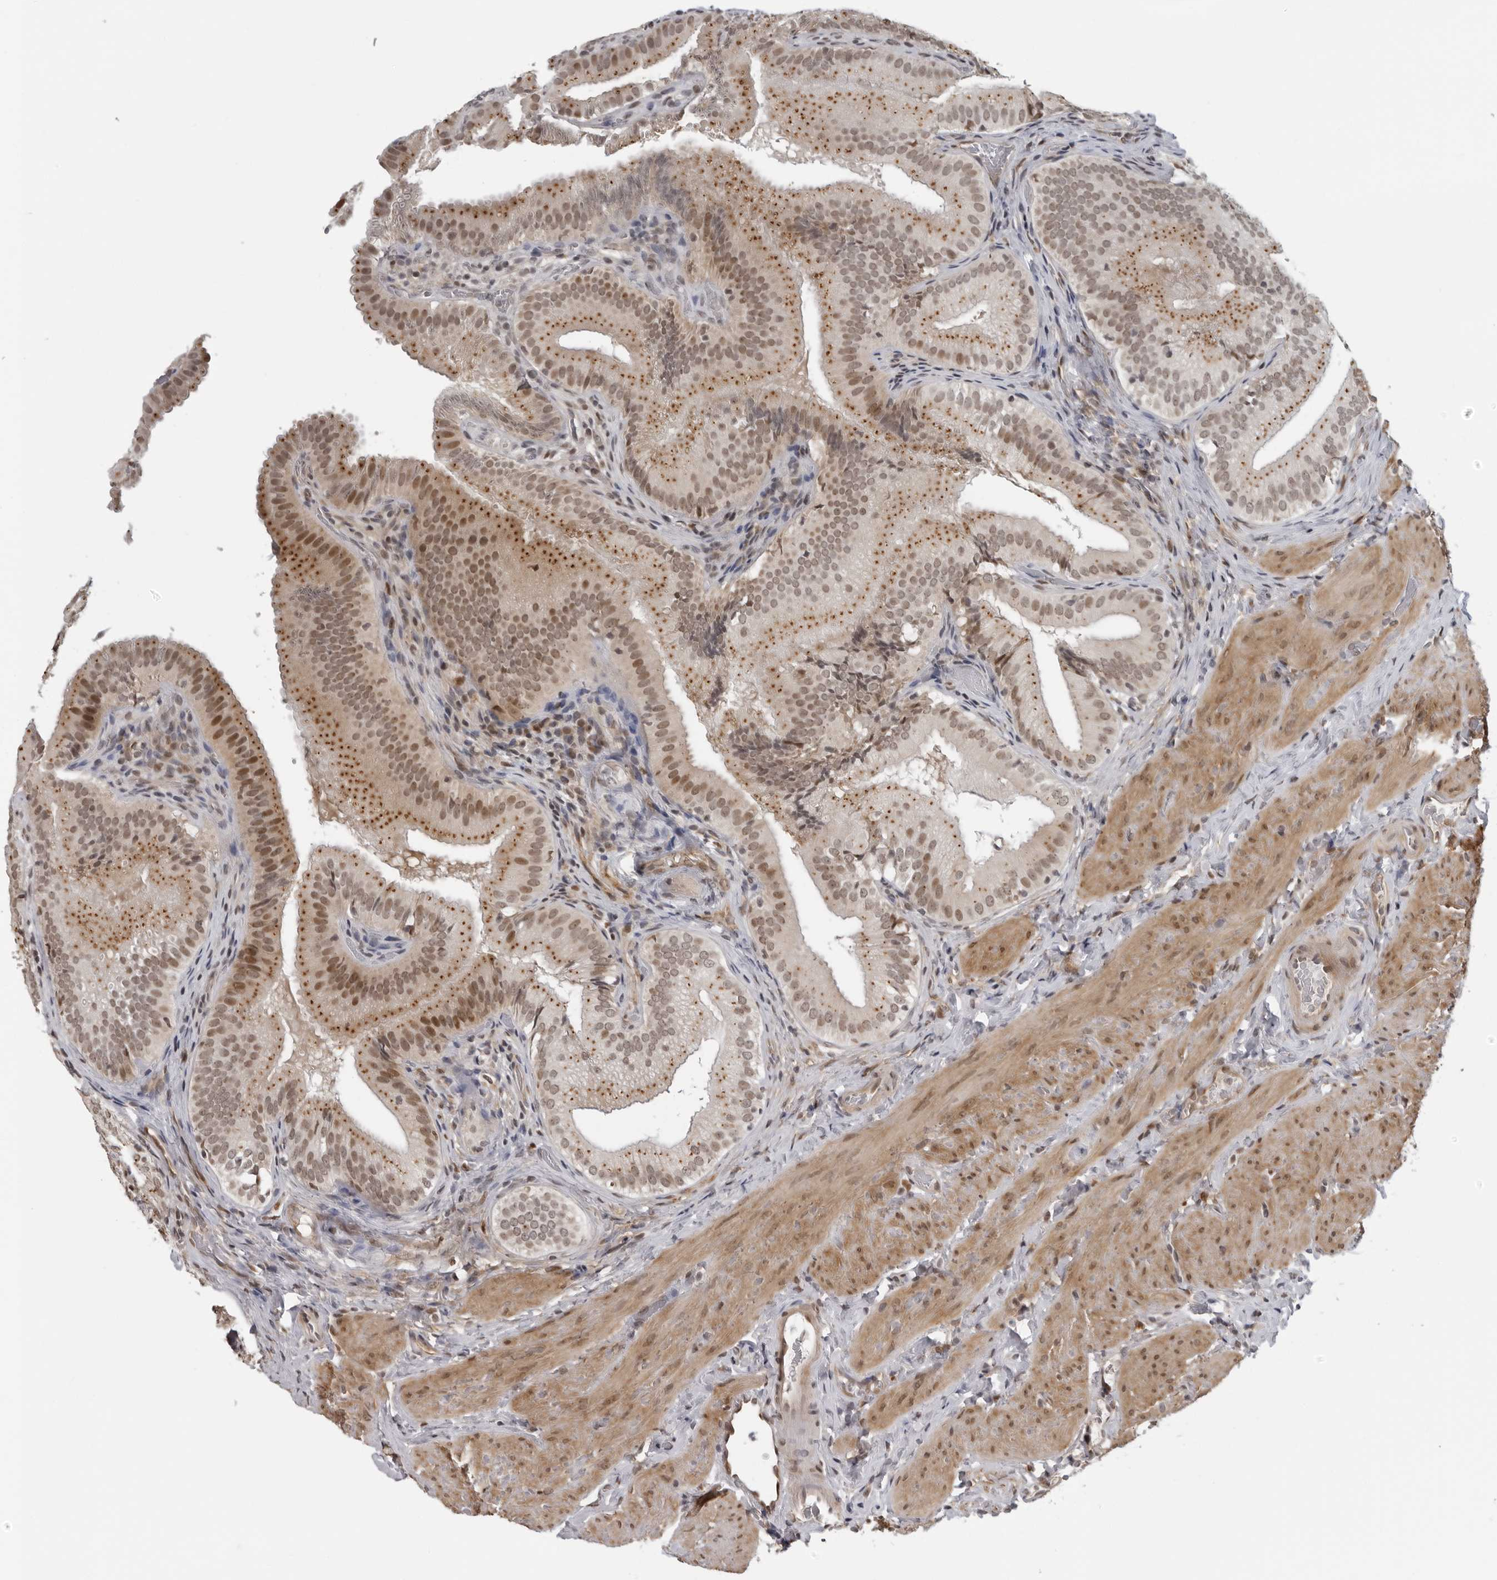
{"staining": {"intensity": "moderate", "quantity": ">75%", "location": "cytoplasmic/membranous,nuclear"}, "tissue": "gallbladder", "cell_type": "Glandular cells", "image_type": "normal", "snomed": [{"axis": "morphology", "description": "Normal tissue, NOS"}, {"axis": "topography", "description": "Gallbladder"}], "caption": "Human gallbladder stained for a protein (brown) exhibits moderate cytoplasmic/membranous,nuclear positive positivity in about >75% of glandular cells.", "gene": "MAF", "patient": {"sex": "female", "age": 30}}